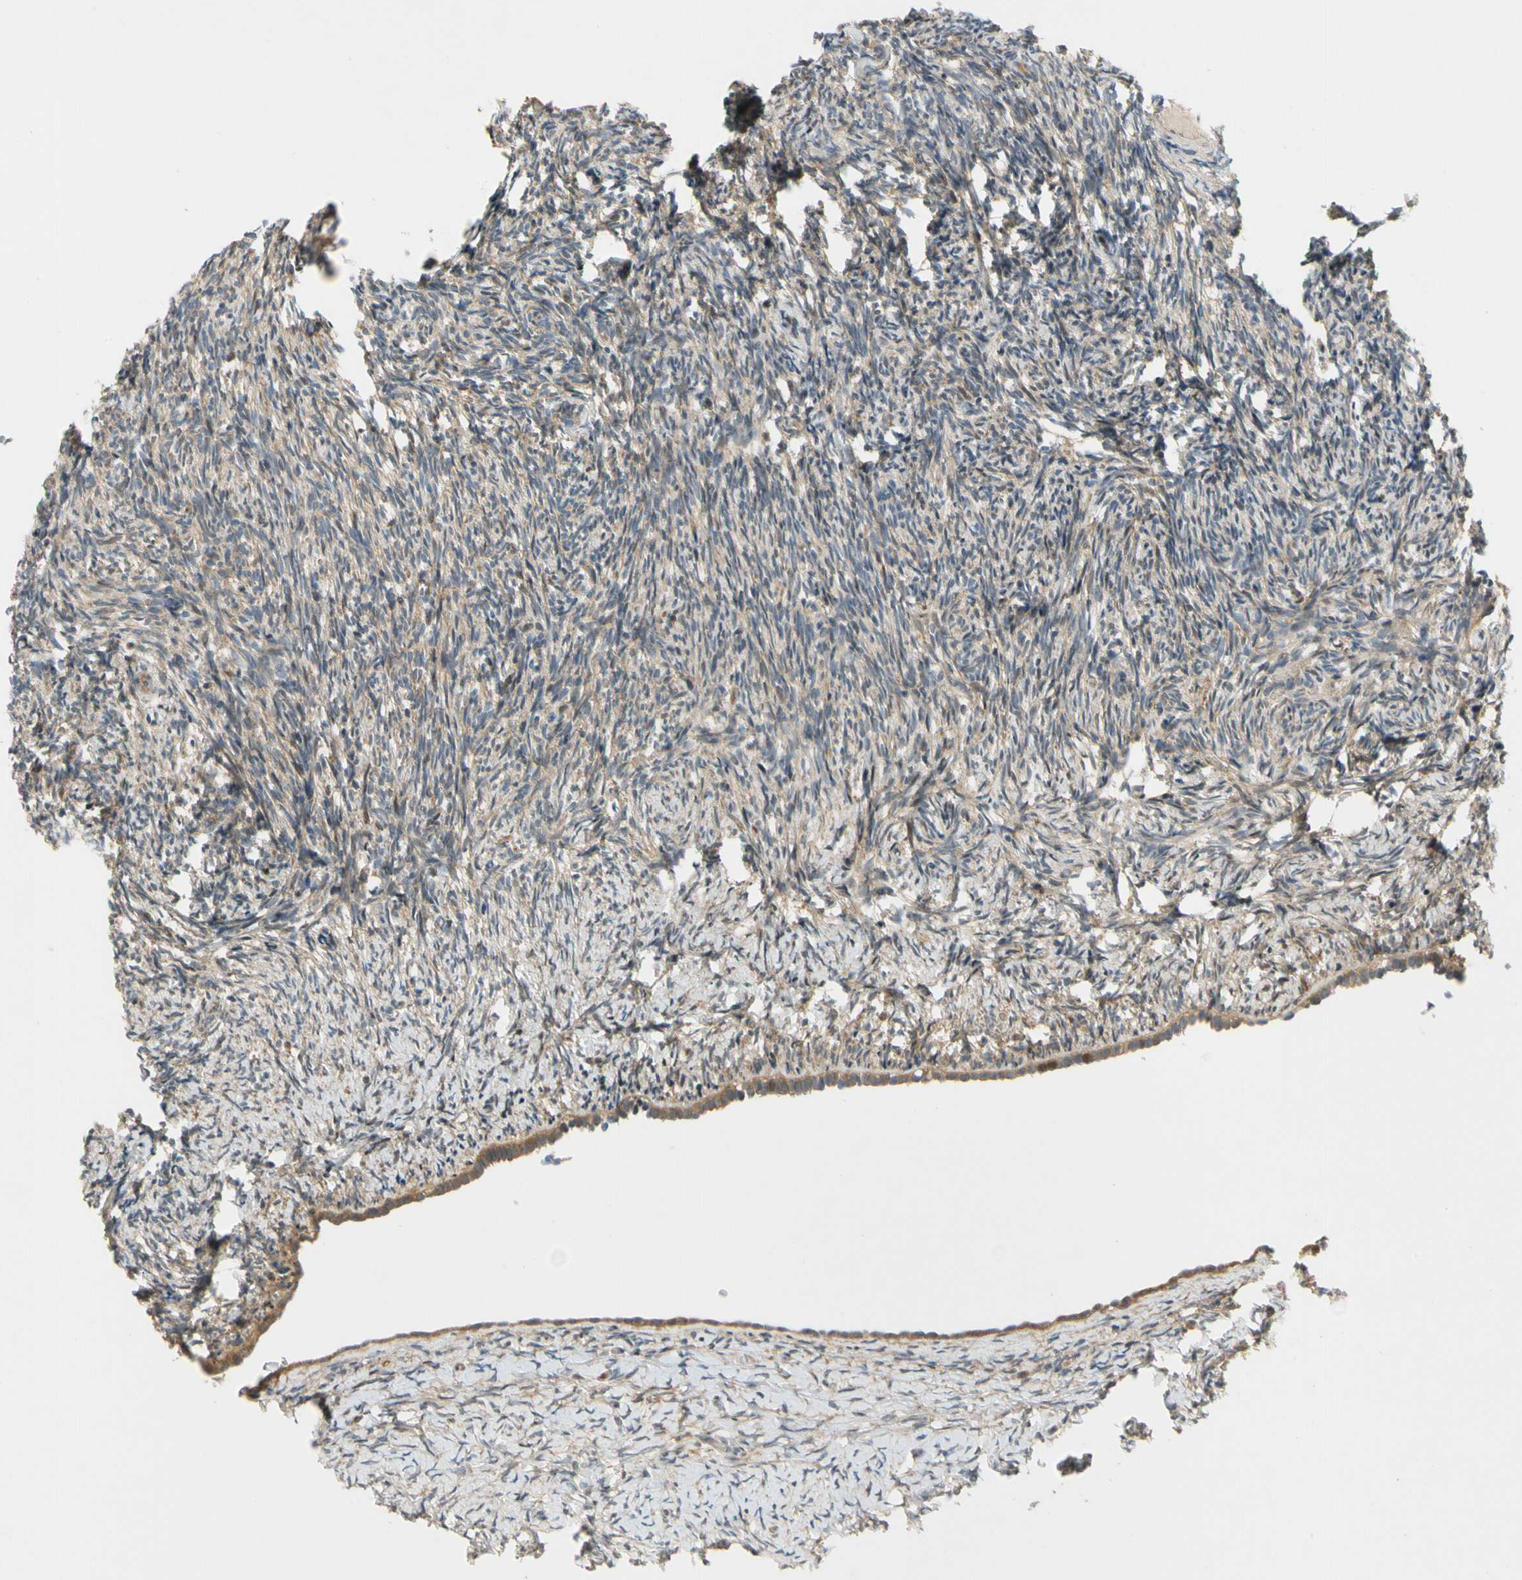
{"staining": {"intensity": "weak", "quantity": ">75%", "location": "cytoplasmic/membranous"}, "tissue": "ovary", "cell_type": "Ovarian stroma cells", "image_type": "normal", "snomed": [{"axis": "morphology", "description": "Normal tissue, NOS"}, {"axis": "topography", "description": "Ovary"}], "caption": "Immunohistochemistry (IHC) (DAB) staining of normal ovary displays weak cytoplasmic/membranous protein staining in about >75% of ovarian stroma cells.", "gene": "GATD1", "patient": {"sex": "female", "age": 60}}